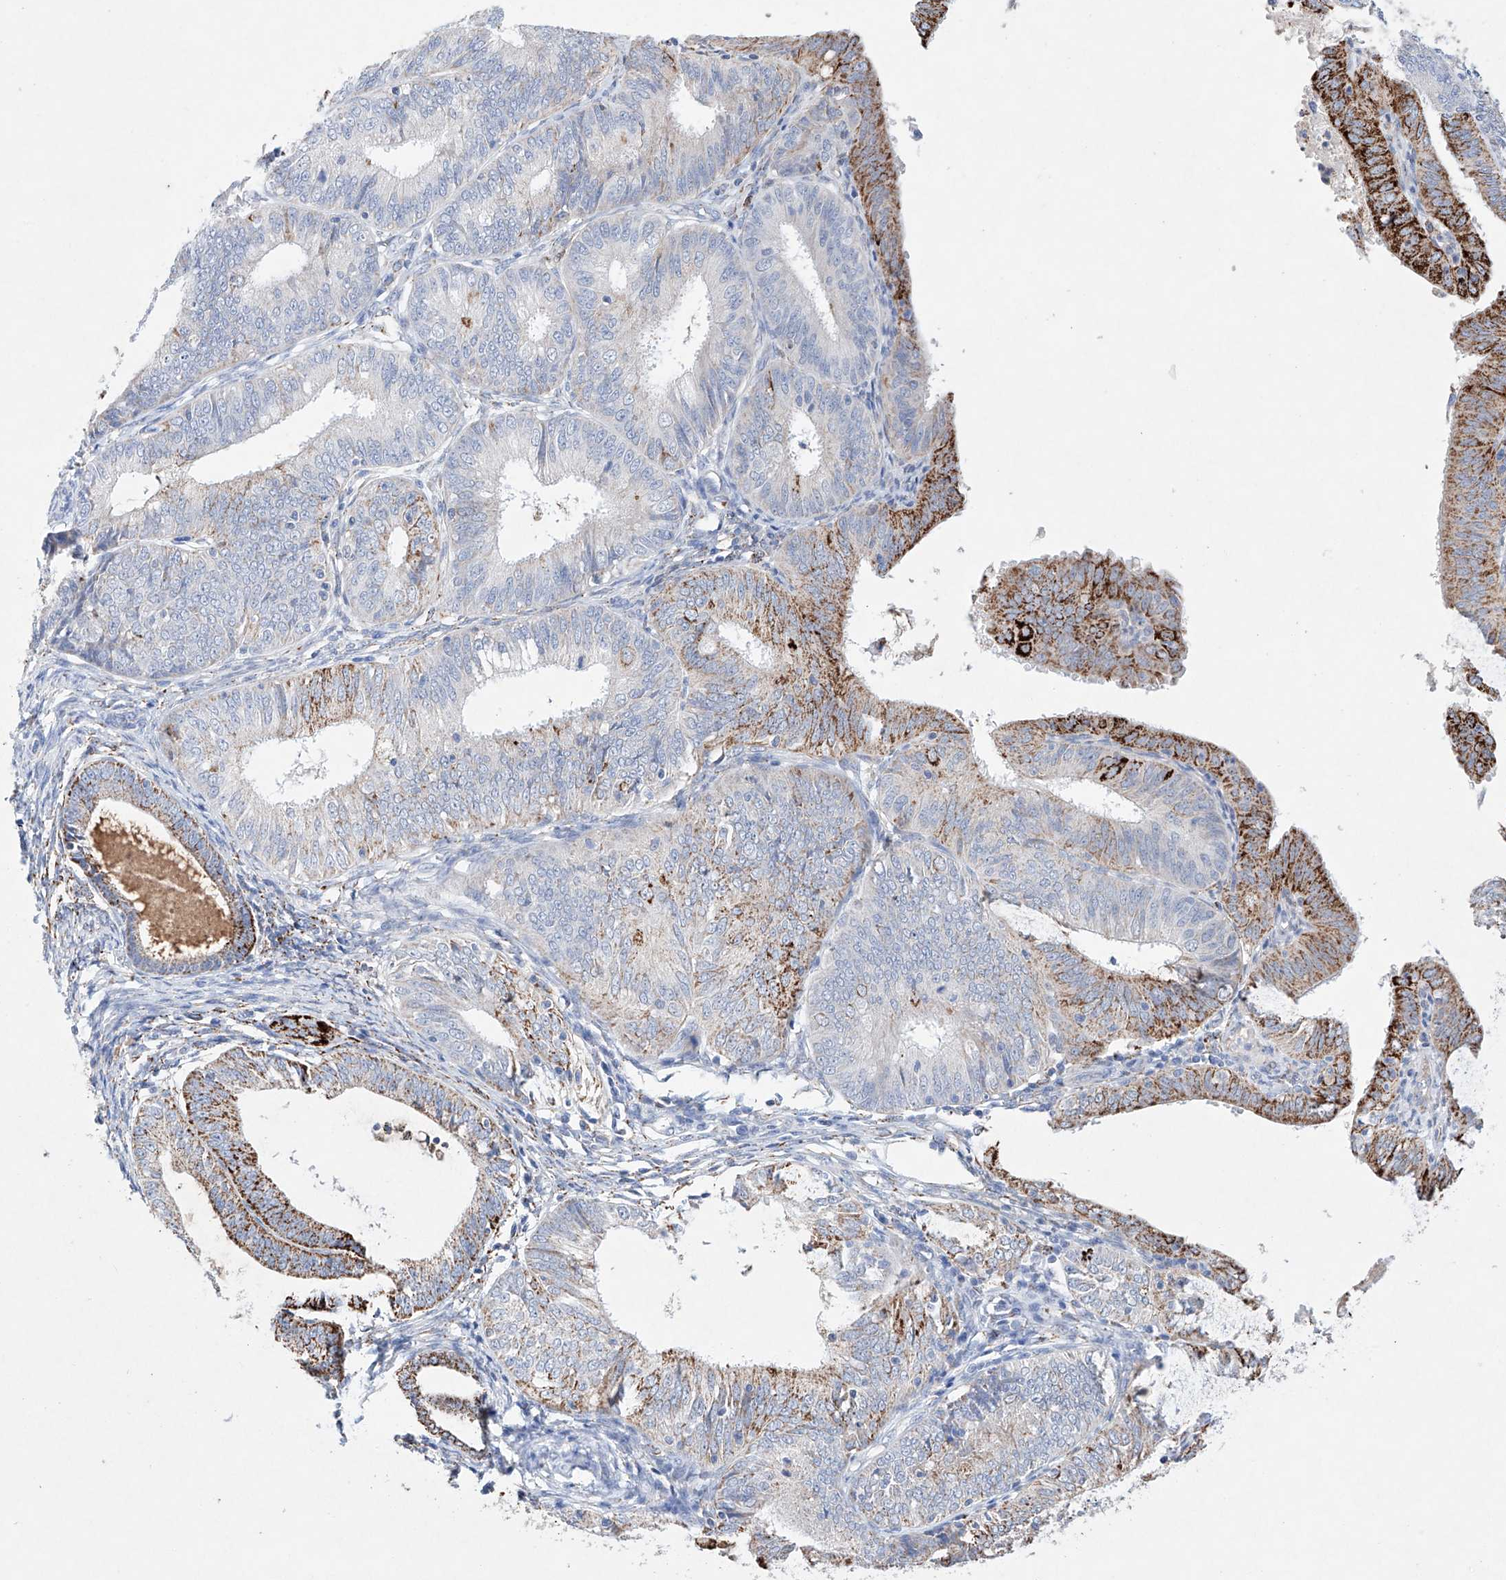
{"staining": {"intensity": "strong", "quantity": "<25%", "location": "cytoplasmic/membranous"}, "tissue": "endometrial cancer", "cell_type": "Tumor cells", "image_type": "cancer", "snomed": [{"axis": "morphology", "description": "Adenocarcinoma, NOS"}, {"axis": "topography", "description": "Endometrium"}], "caption": "Immunohistochemical staining of endometrial cancer (adenocarcinoma) reveals medium levels of strong cytoplasmic/membranous protein expression in approximately <25% of tumor cells.", "gene": "NRROS", "patient": {"sex": "female", "age": 51}}